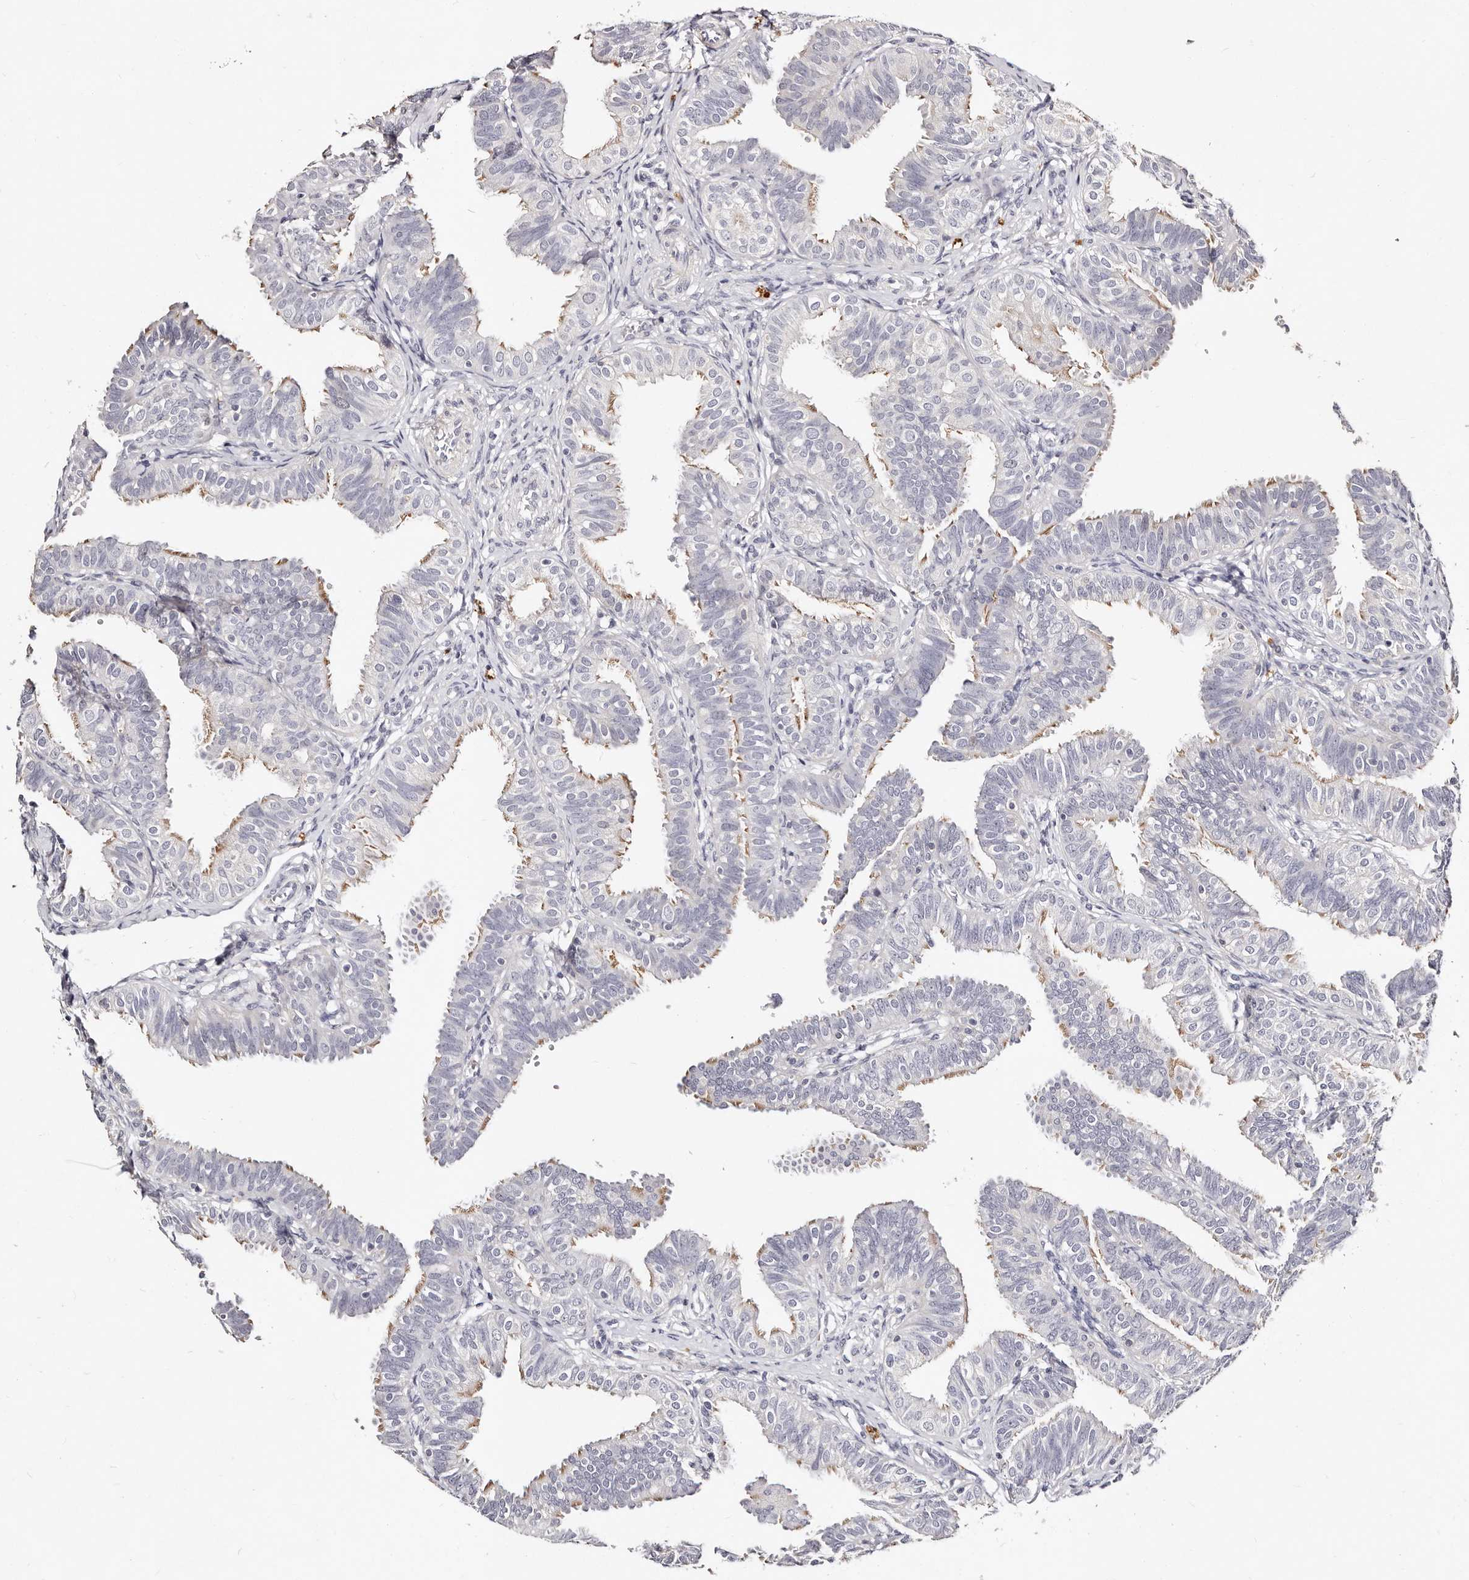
{"staining": {"intensity": "weak", "quantity": "<25%", "location": "cytoplasmic/membranous"}, "tissue": "fallopian tube", "cell_type": "Glandular cells", "image_type": "normal", "snomed": [{"axis": "morphology", "description": "Normal tissue, NOS"}, {"axis": "topography", "description": "Fallopian tube"}], "caption": "DAB immunohistochemical staining of normal fallopian tube reveals no significant staining in glandular cells.", "gene": "MRPS33", "patient": {"sex": "female", "age": 35}}